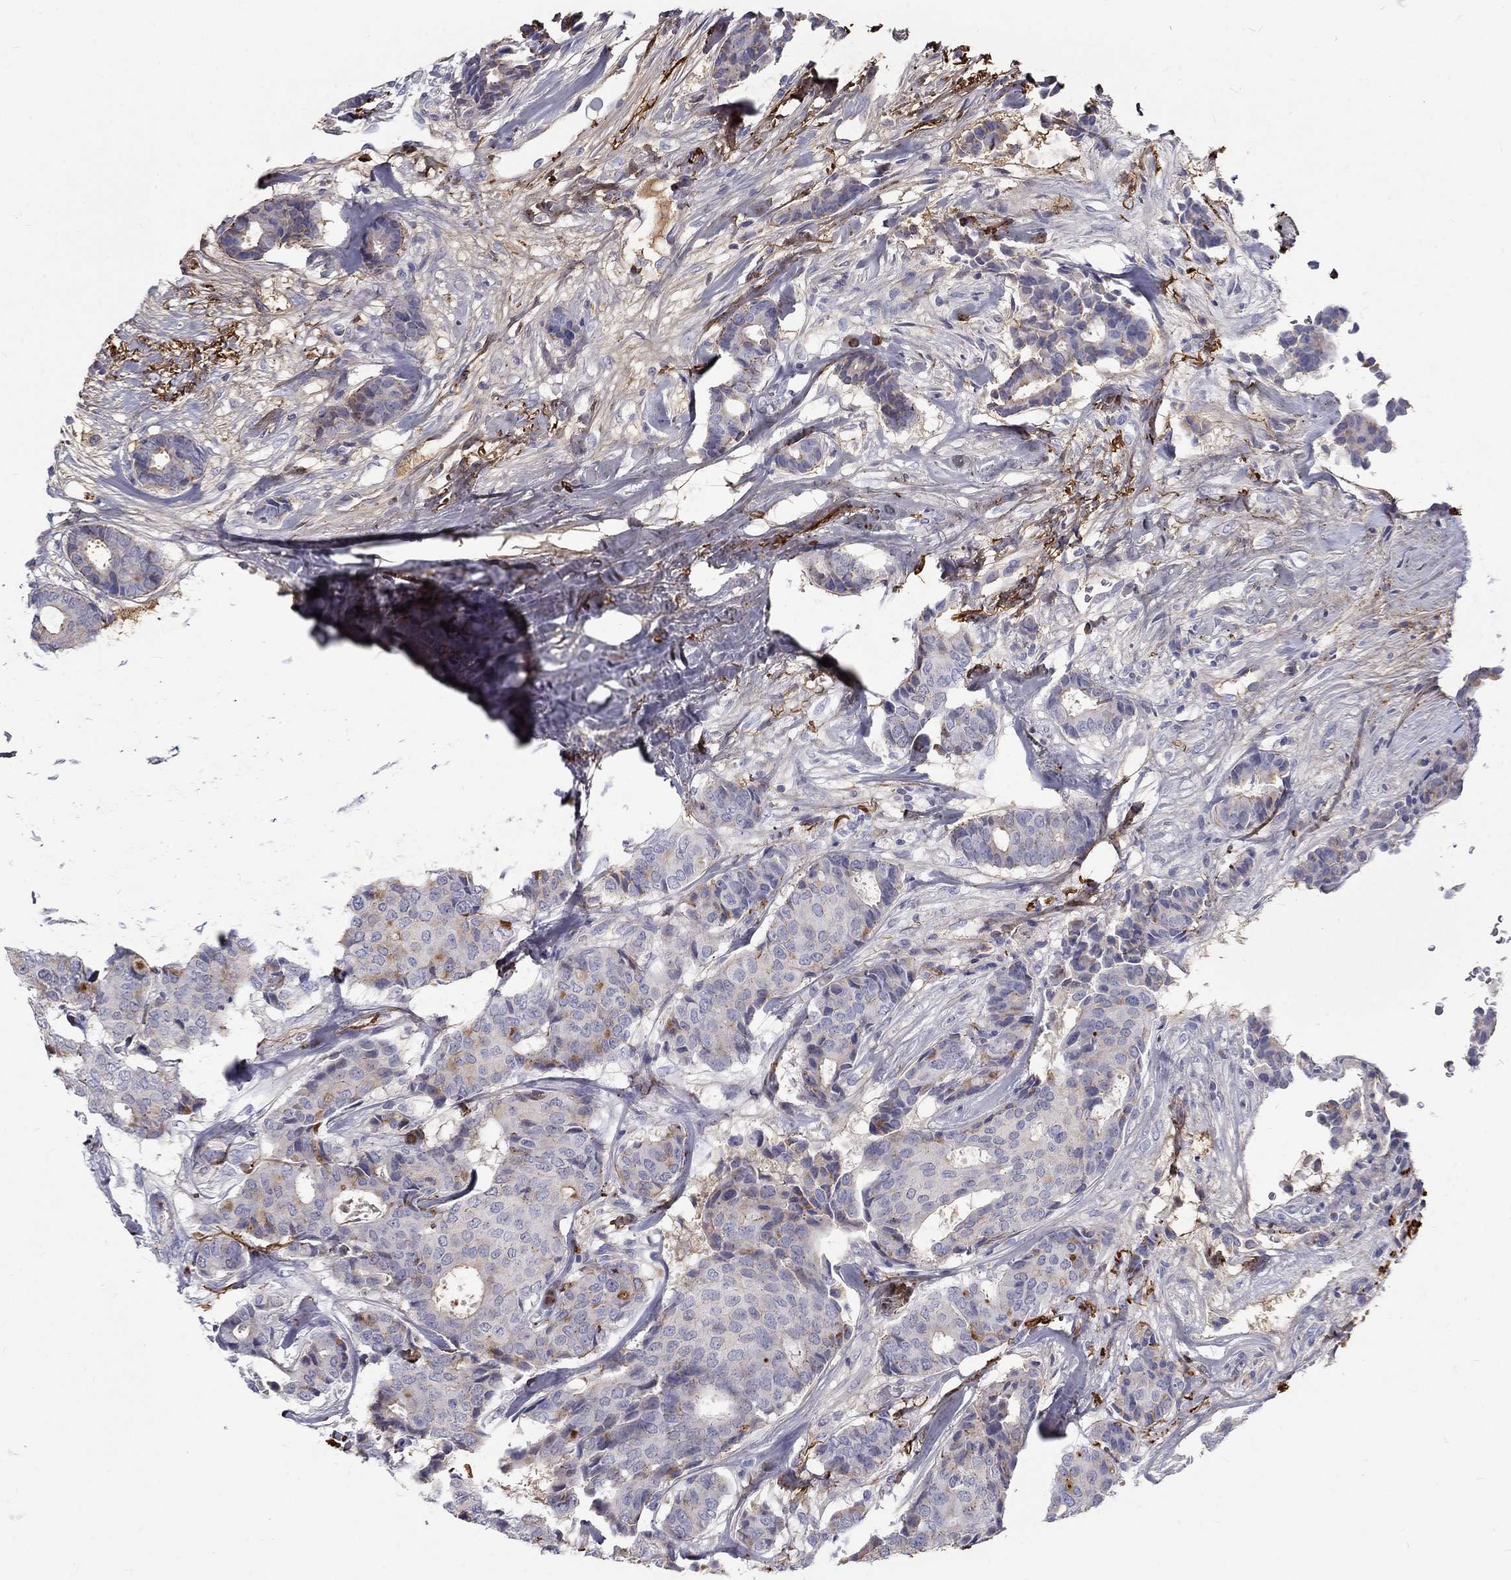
{"staining": {"intensity": "moderate", "quantity": "<25%", "location": "cytoplasmic/membranous"}, "tissue": "breast cancer", "cell_type": "Tumor cells", "image_type": "cancer", "snomed": [{"axis": "morphology", "description": "Duct carcinoma"}, {"axis": "topography", "description": "Breast"}], "caption": "This histopathology image demonstrates IHC staining of breast cancer, with low moderate cytoplasmic/membranous positivity in approximately <25% of tumor cells.", "gene": "EPDR1", "patient": {"sex": "female", "age": 75}}